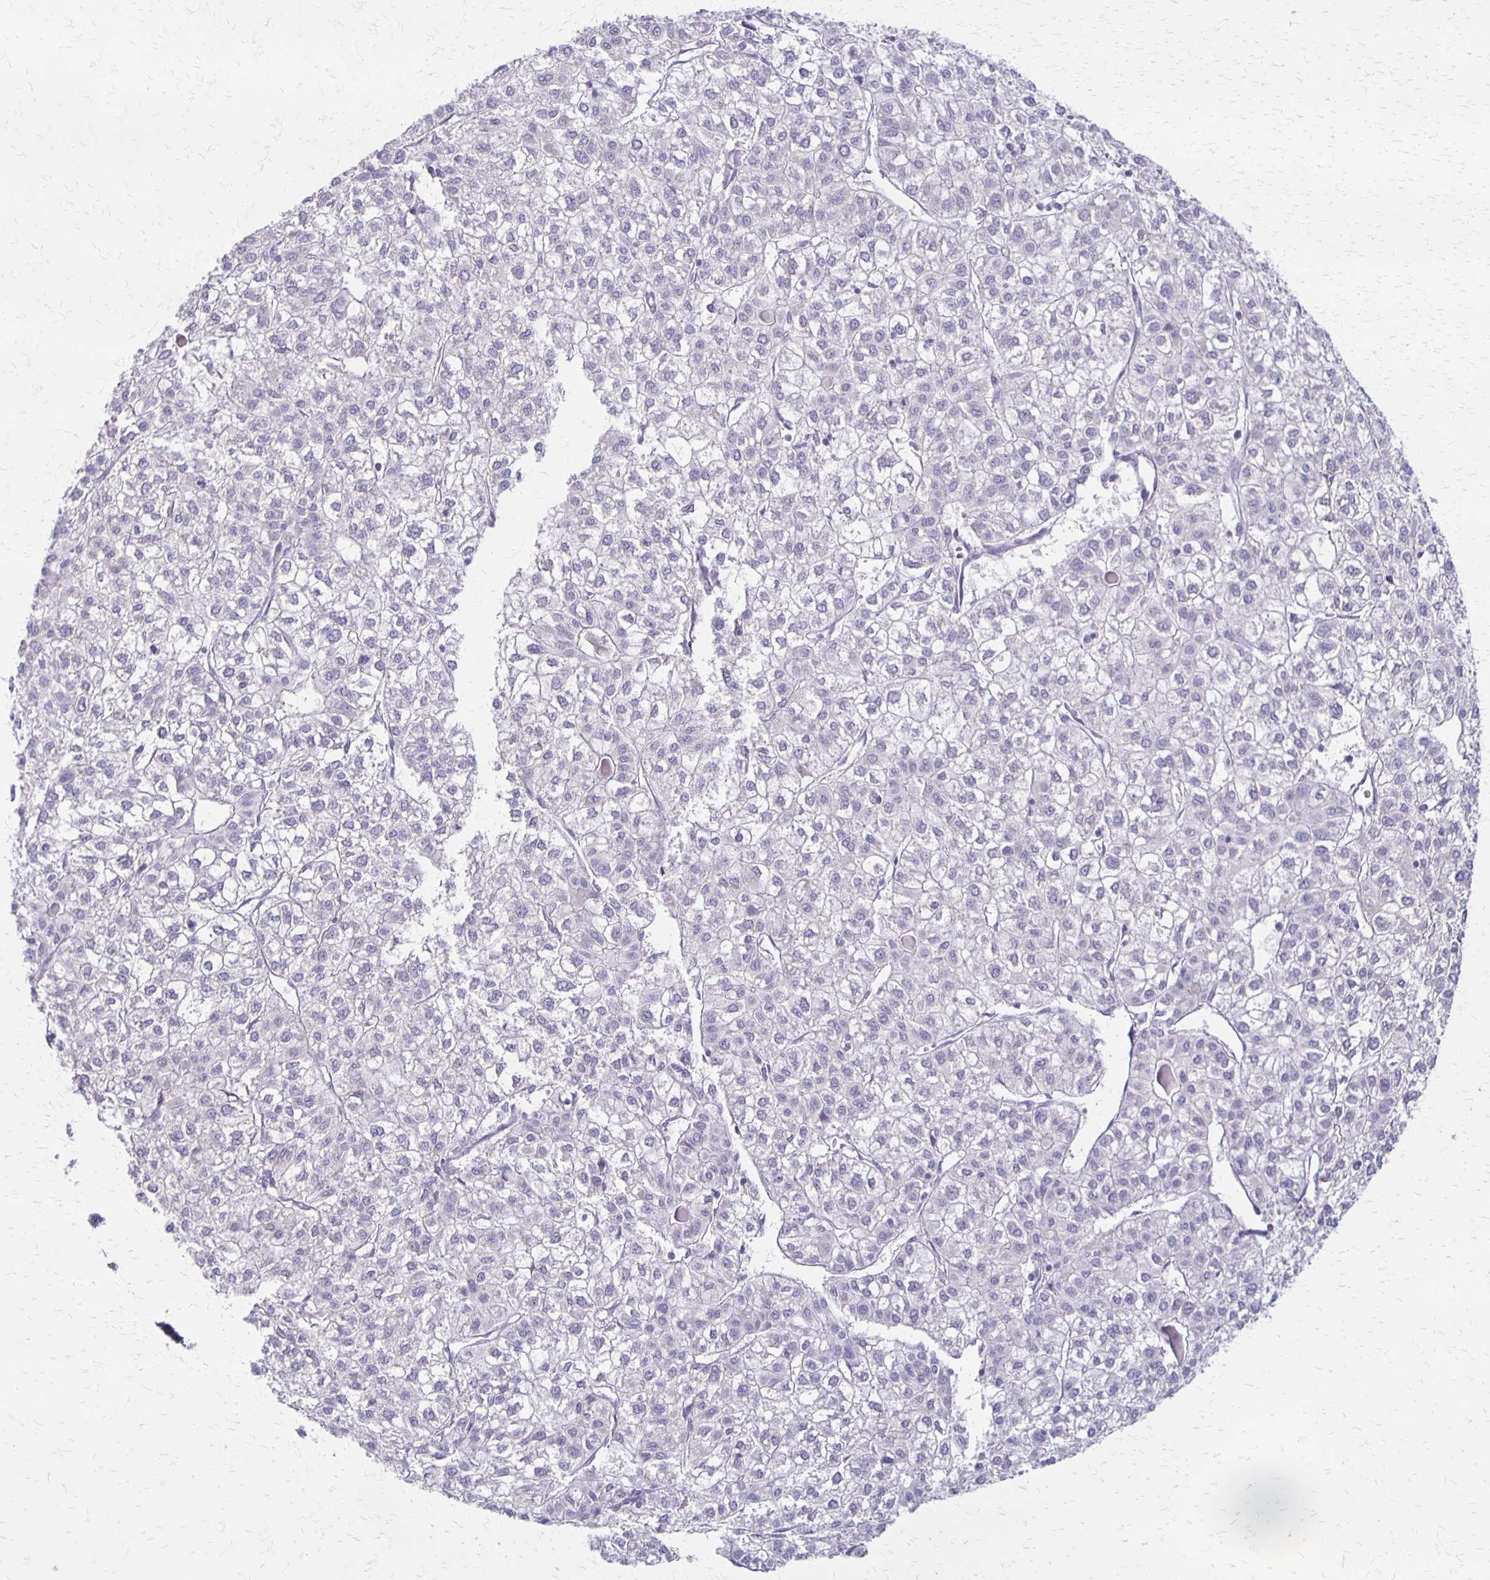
{"staining": {"intensity": "negative", "quantity": "none", "location": "none"}, "tissue": "liver cancer", "cell_type": "Tumor cells", "image_type": "cancer", "snomed": [{"axis": "morphology", "description": "Carcinoma, Hepatocellular, NOS"}, {"axis": "topography", "description": "Liver"}], "caption": "Protein analysis of liver cancer (hepatocellular carcinoma) displays no significant positivity in tumor cells.", "gene": "RHOC", "patient": {"sex": "female", "age": 43}}